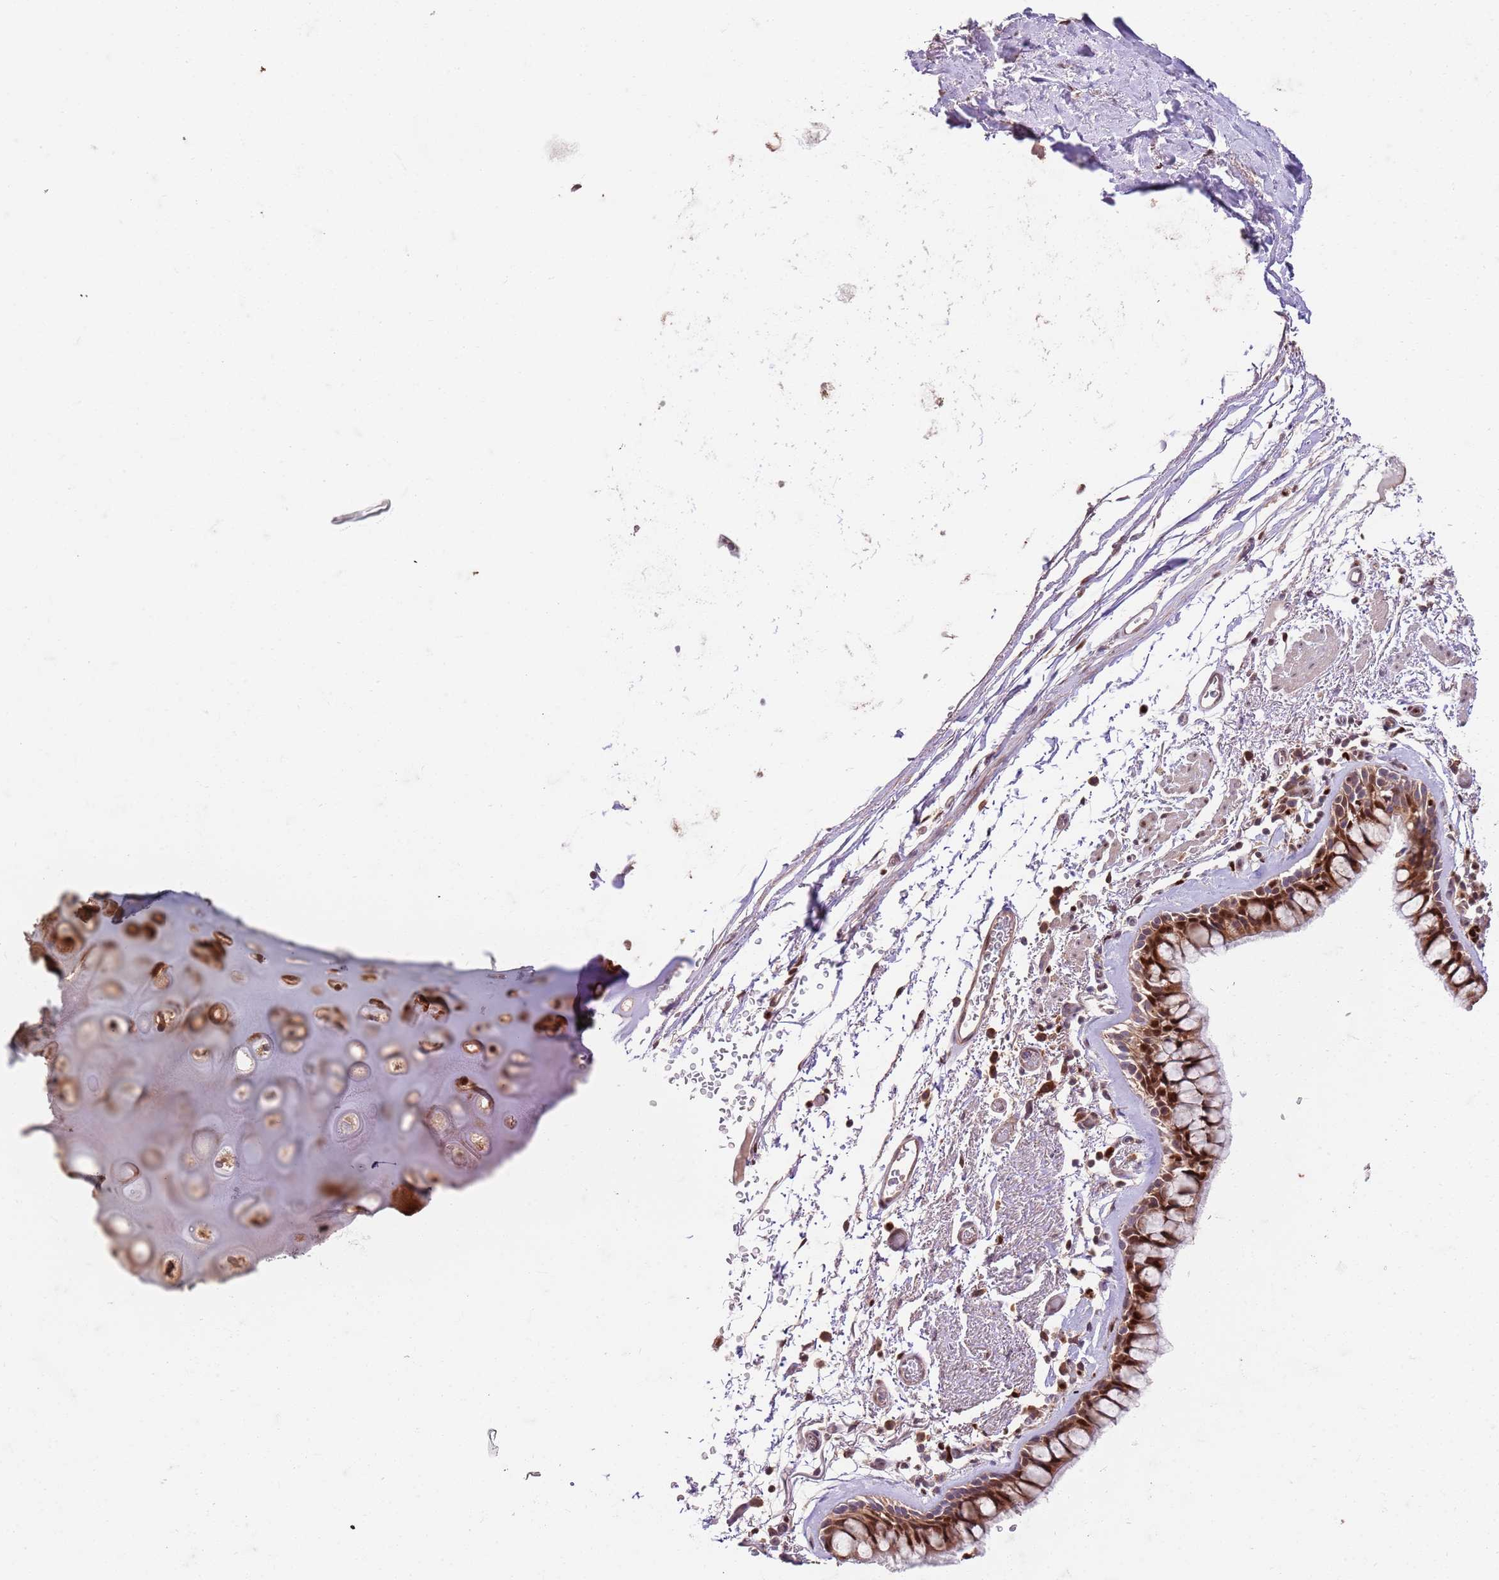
{"staining": {"intensity": "moderate", "quantity": ">75%", "location": "cytoplasmic/membranous,nuclear"}, "tissue": "bronchus", "cell_type": "Respiratory epithelial cells", "image_type": "normal", "snomed": [{"axis": "morphology", "description": "Normal tissue, NOS"}, {"axis": "topography", "description": "Bronchus"}], "caption": "Moderate cytoplasmic/membranous,nuclear protein expression is present in approximately >75% of respiratory epithelial cells in bronchus.", "gene": "OSBP", "patient": {"sex": "male", "age": 65}}